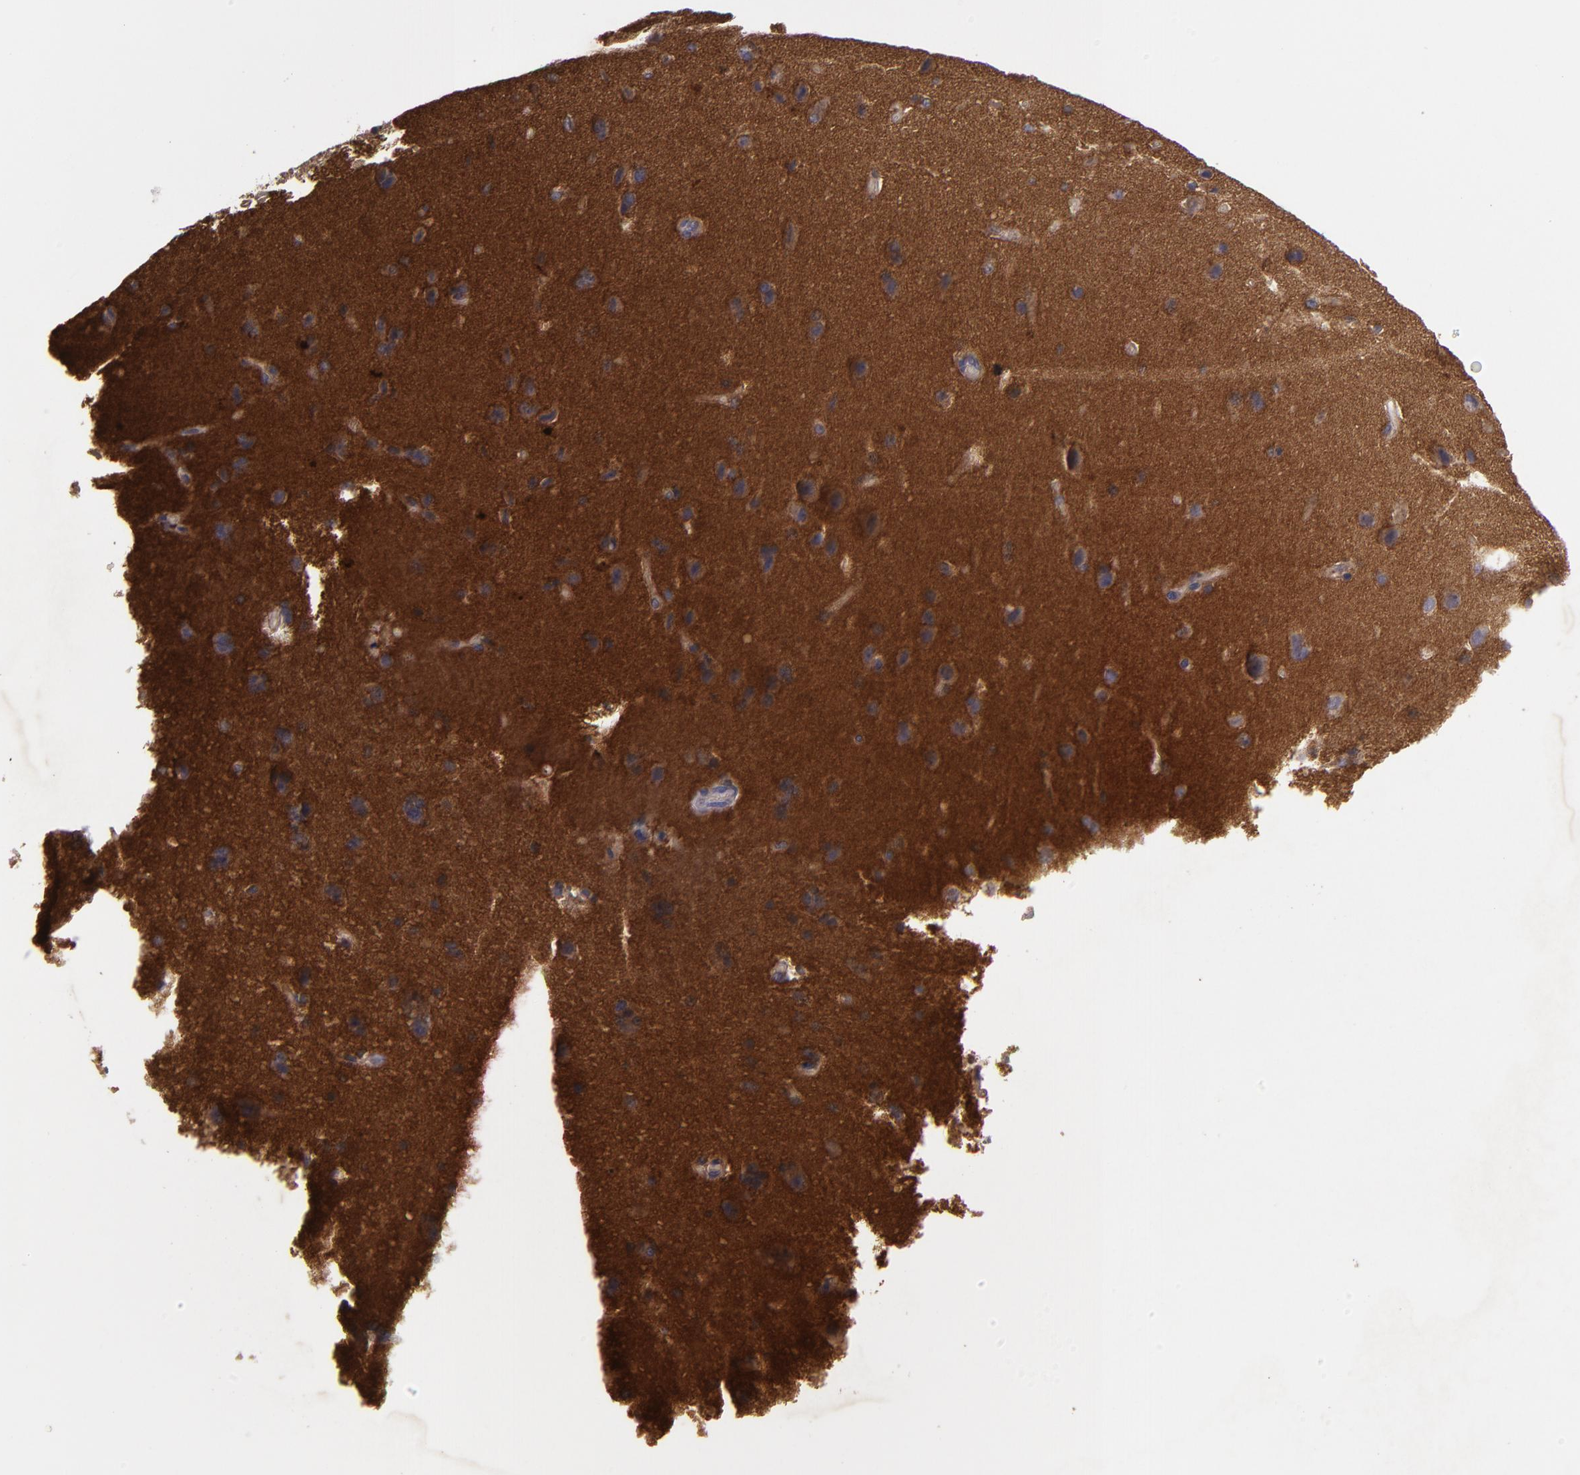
{"staining": {"intensity": "negative", "quantity": "none", "location": "none"}, "tissue": "cerebral cortex", "cell_type": "Endothelial cells", "image_type": "normal", "snomed": [{"axis": "morphology", "description": "Normal tissue, NOS"}, {"axis": "topography", "description": "Cerebral cortex"}], "caption": "High power microscopy histopathology image of an immunohistochemistry histopathology image of unremarkable cerebral cortex, revealing no significant positivity in endothelial cells.", "gene": "HRAS", "patient": {"sex": "female", "age": 45}}